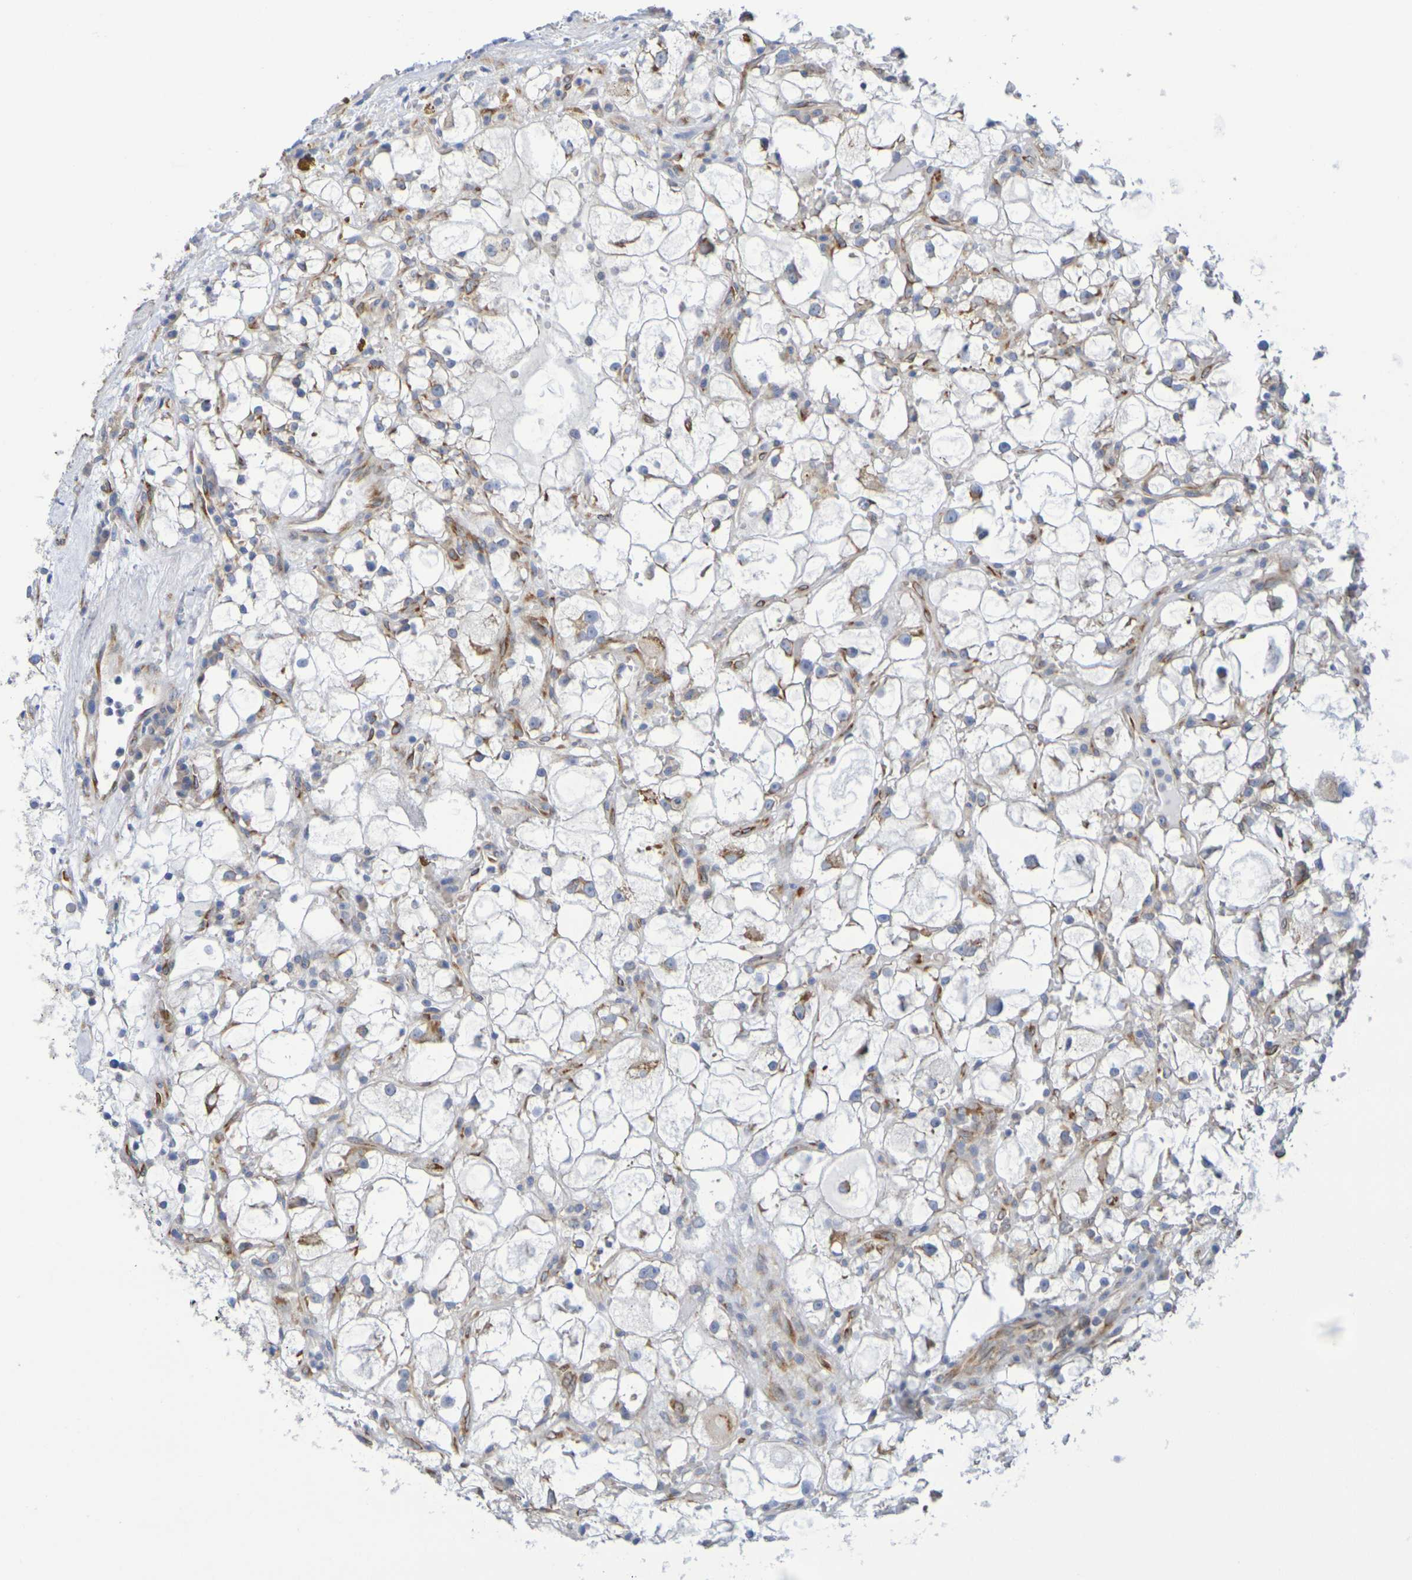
{"staining": {"intensity": "negative", "quantity": "none", "location": "none"}, "tissue": "renal cancer", "cell_type": "Tumor cells", "image_type": "cancer", "snomed": [{"axis": "morphology", "description": "Adenocarcinoma, NOS"}, {"axis": "topography", "description": "Kidney"}], "caption": "Tumor cells show no significant positivity in renal cancer.", "gene": "TMCC3", "patient": {"sex": "female", "age": 60}}